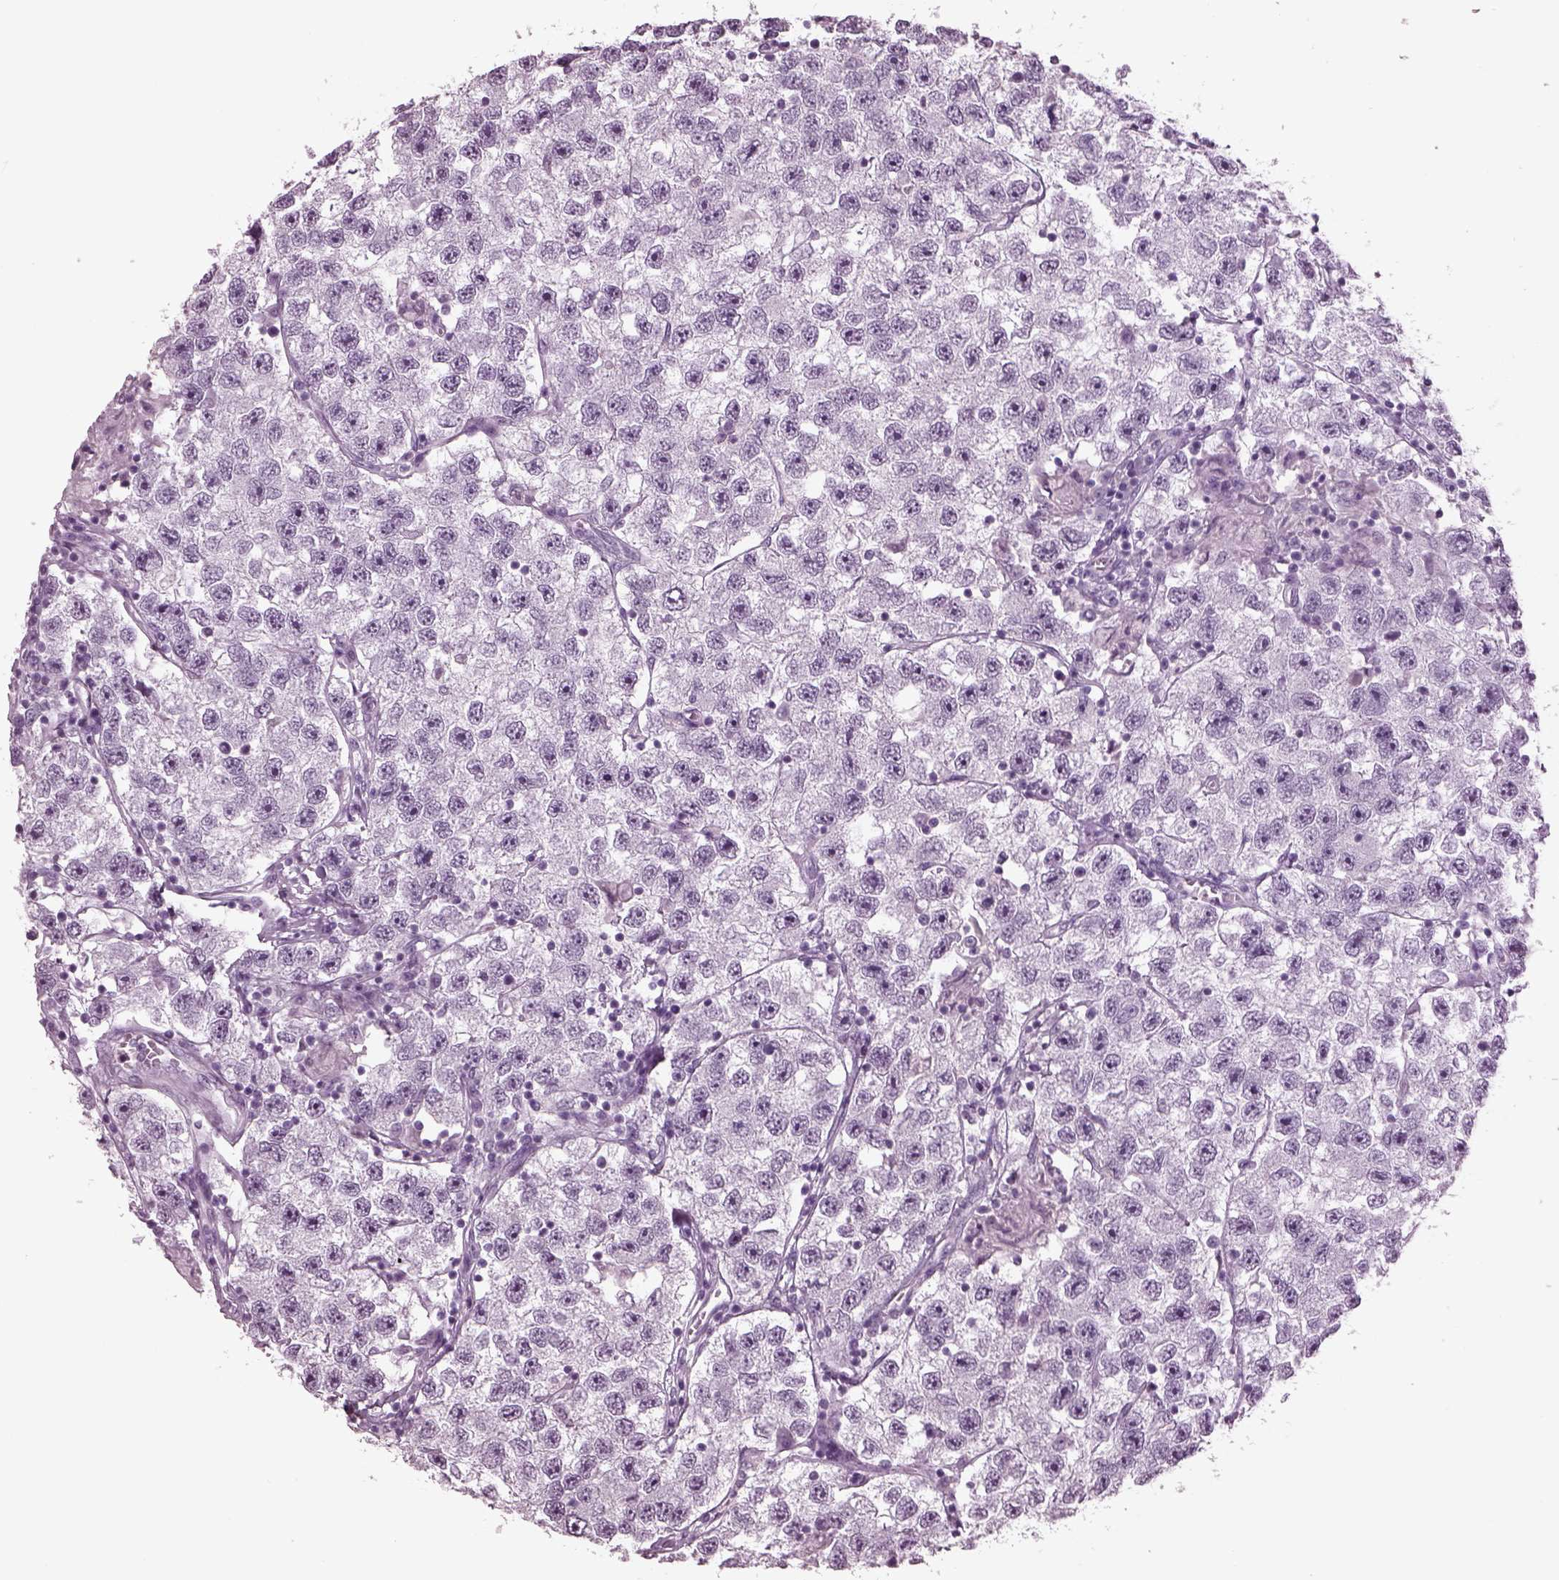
{"staining": {"intensity": "negative", "quantity": "none", "location": "none"}, "tissue": "testis cancer", "cell_type": "Tumor cells", "image_type": "cancer", "snomed": [{"axis": "morphology", "description": "Seminoma, NOS"}, {"axis": "topography", "description": "Testis"}], "caption": "DAB (3,3'-diaminobenzidine) immunohistochemical staining of seminoma (testis) exhibits no significant staining in tumor cells.", "gene": "TPPP2", "patient": {"sex": "male", "age": 26}}